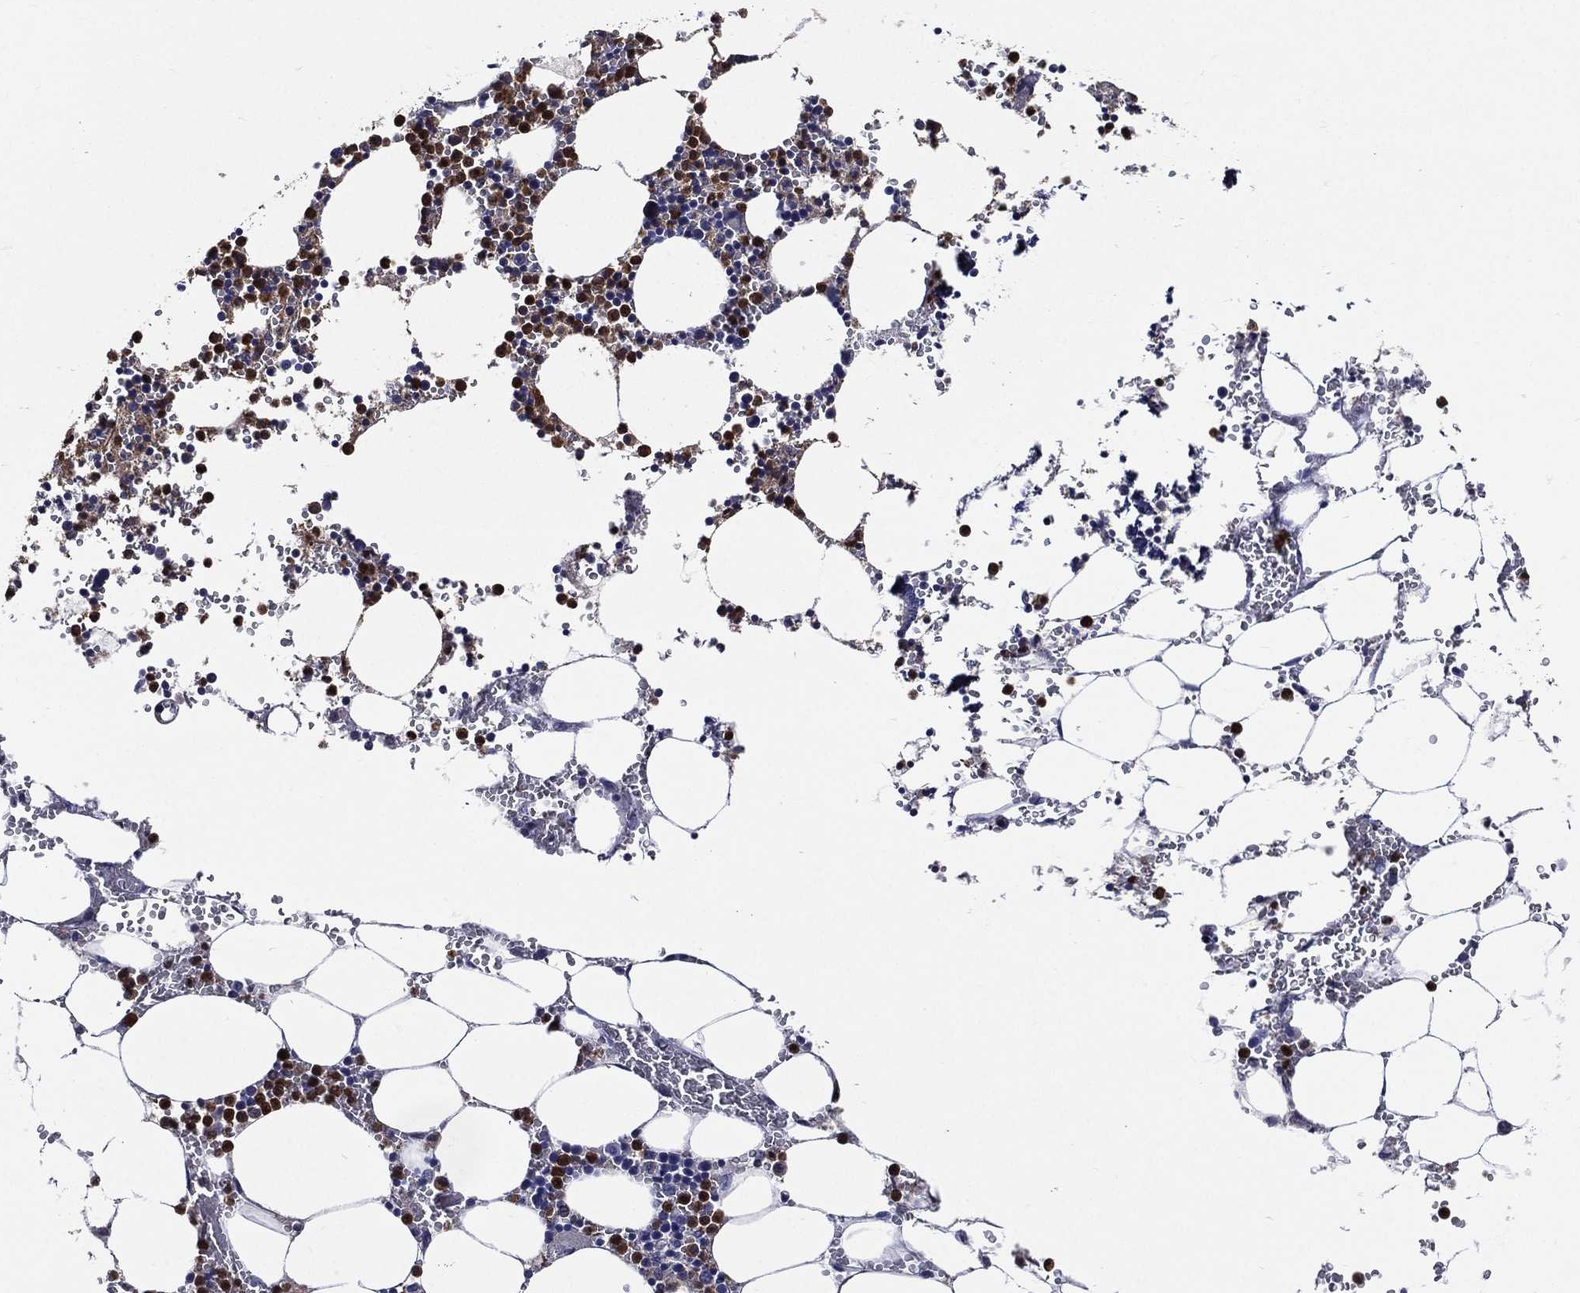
{"staining": {"intensity": "strong", "quantity": "25%-75%", "location": "cytoplasmic/membranous,nuclear"}, "tissue": "bone marrow", "cell_type": "Hematopoietic cells", "image_type": "normal", "snomed": [{"axis": "morphology", "description": "Normal tissue, NOS"}, {"axis": "topography", "description": "Bone marrow"}], "caption": "This is an image of immunohistochemistry staining of unremarkable bone marrow, which shows strong expression in the cytoplasmic/membranous,nuclear of hematopoietic cells.", "gene": "GPR171", "patient": {"sex": "female", "age": 64}}